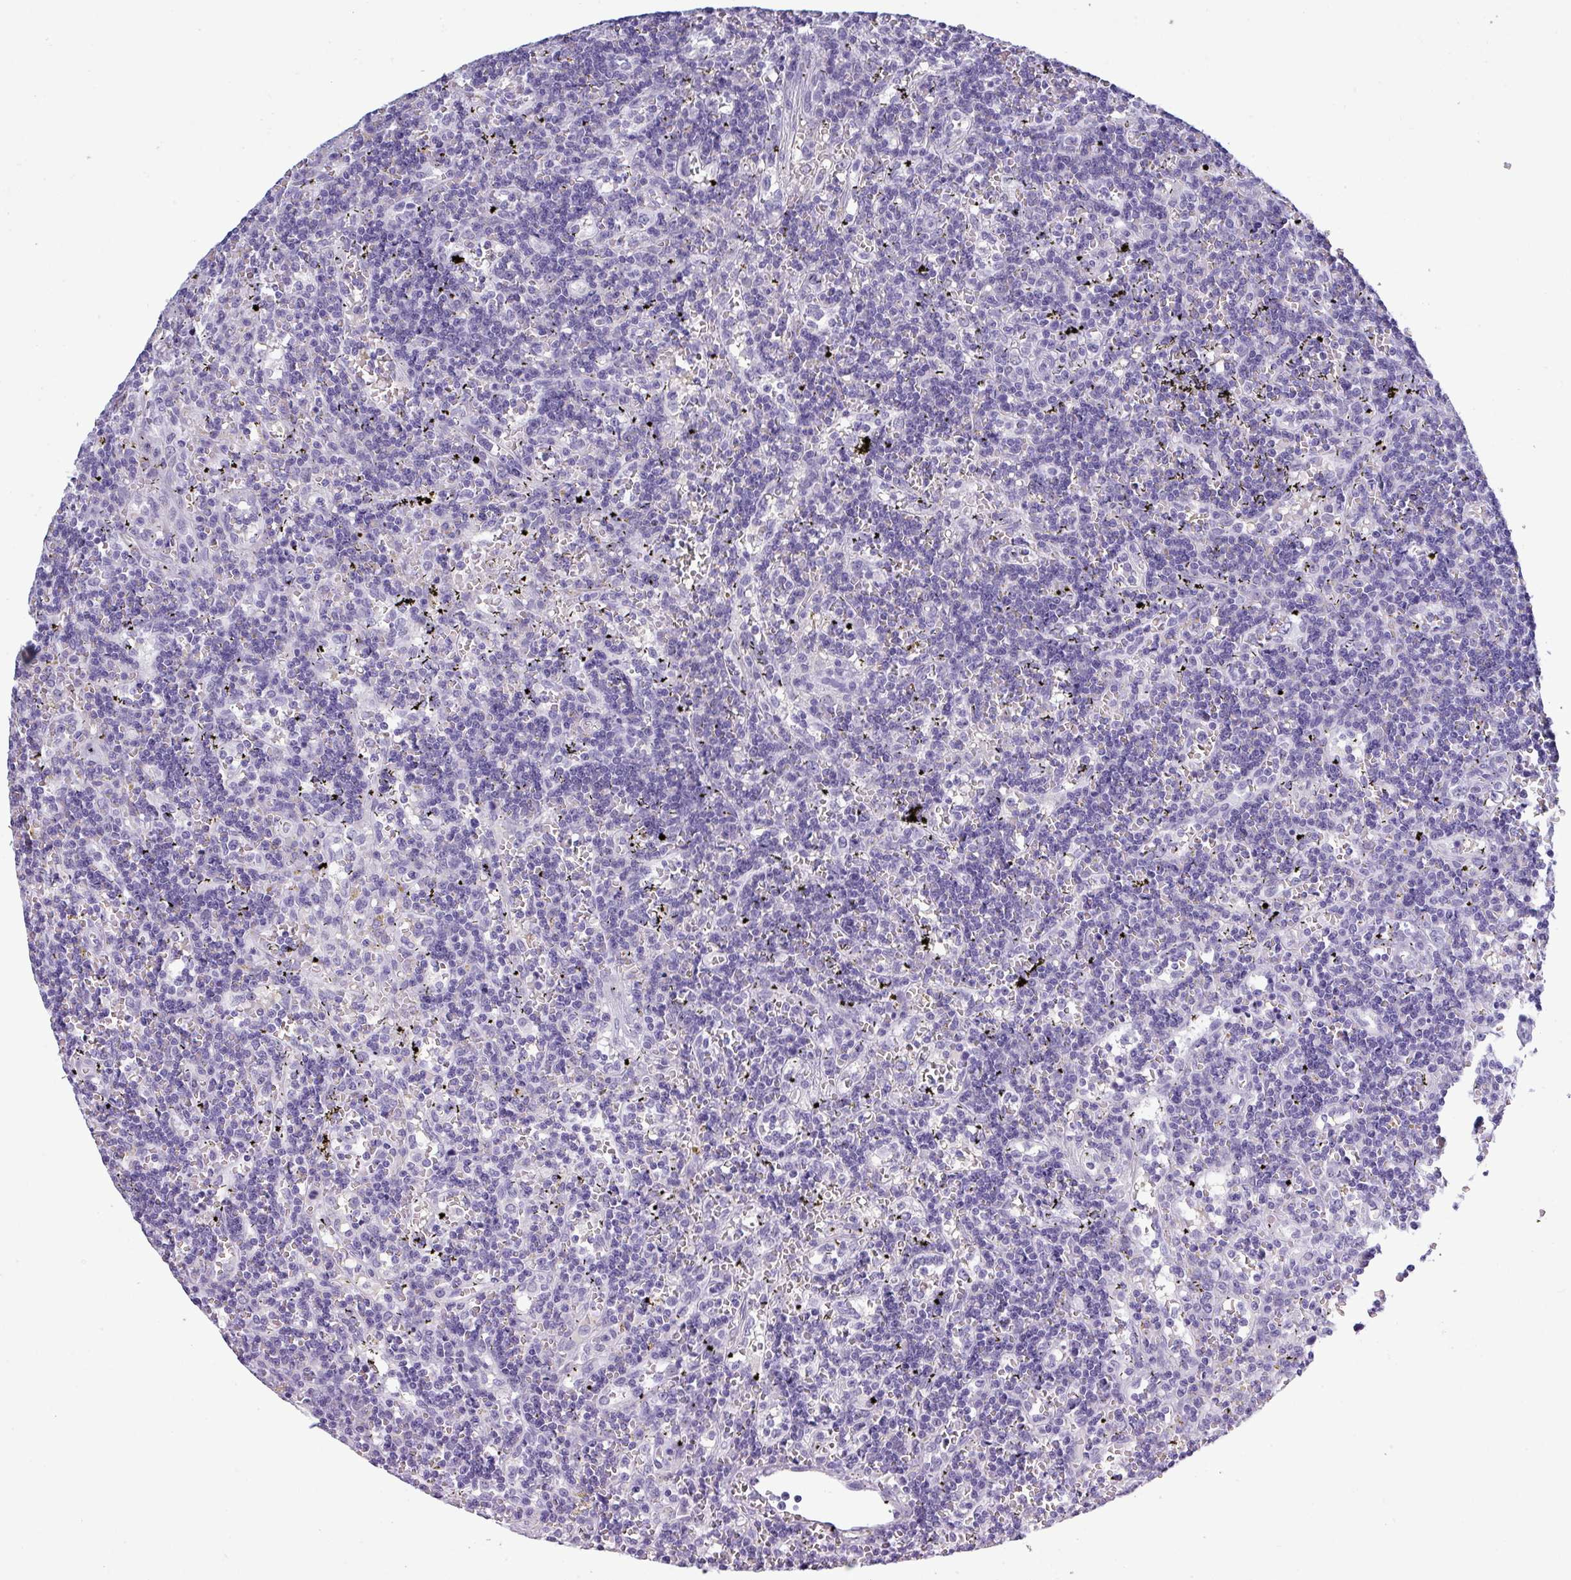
{"staining": {"intensity": "negative", "quantity": "none", "location": "none"}, "tissue": "lymphoma", "cell_type": "Tumor cells", "image_type": "cancer", "snomed": [{"axis": "morphology", "description": "Malignant lymphoma, non-Hodgkin's type, Low grade"}, {"axis": "topography", "description": "Spleen"}], "caption": "Tumor cells are negative for protein expression in human lymphoma.", "gene": "SRGAP1", "patient": {"sex": "male", "age": 60}}